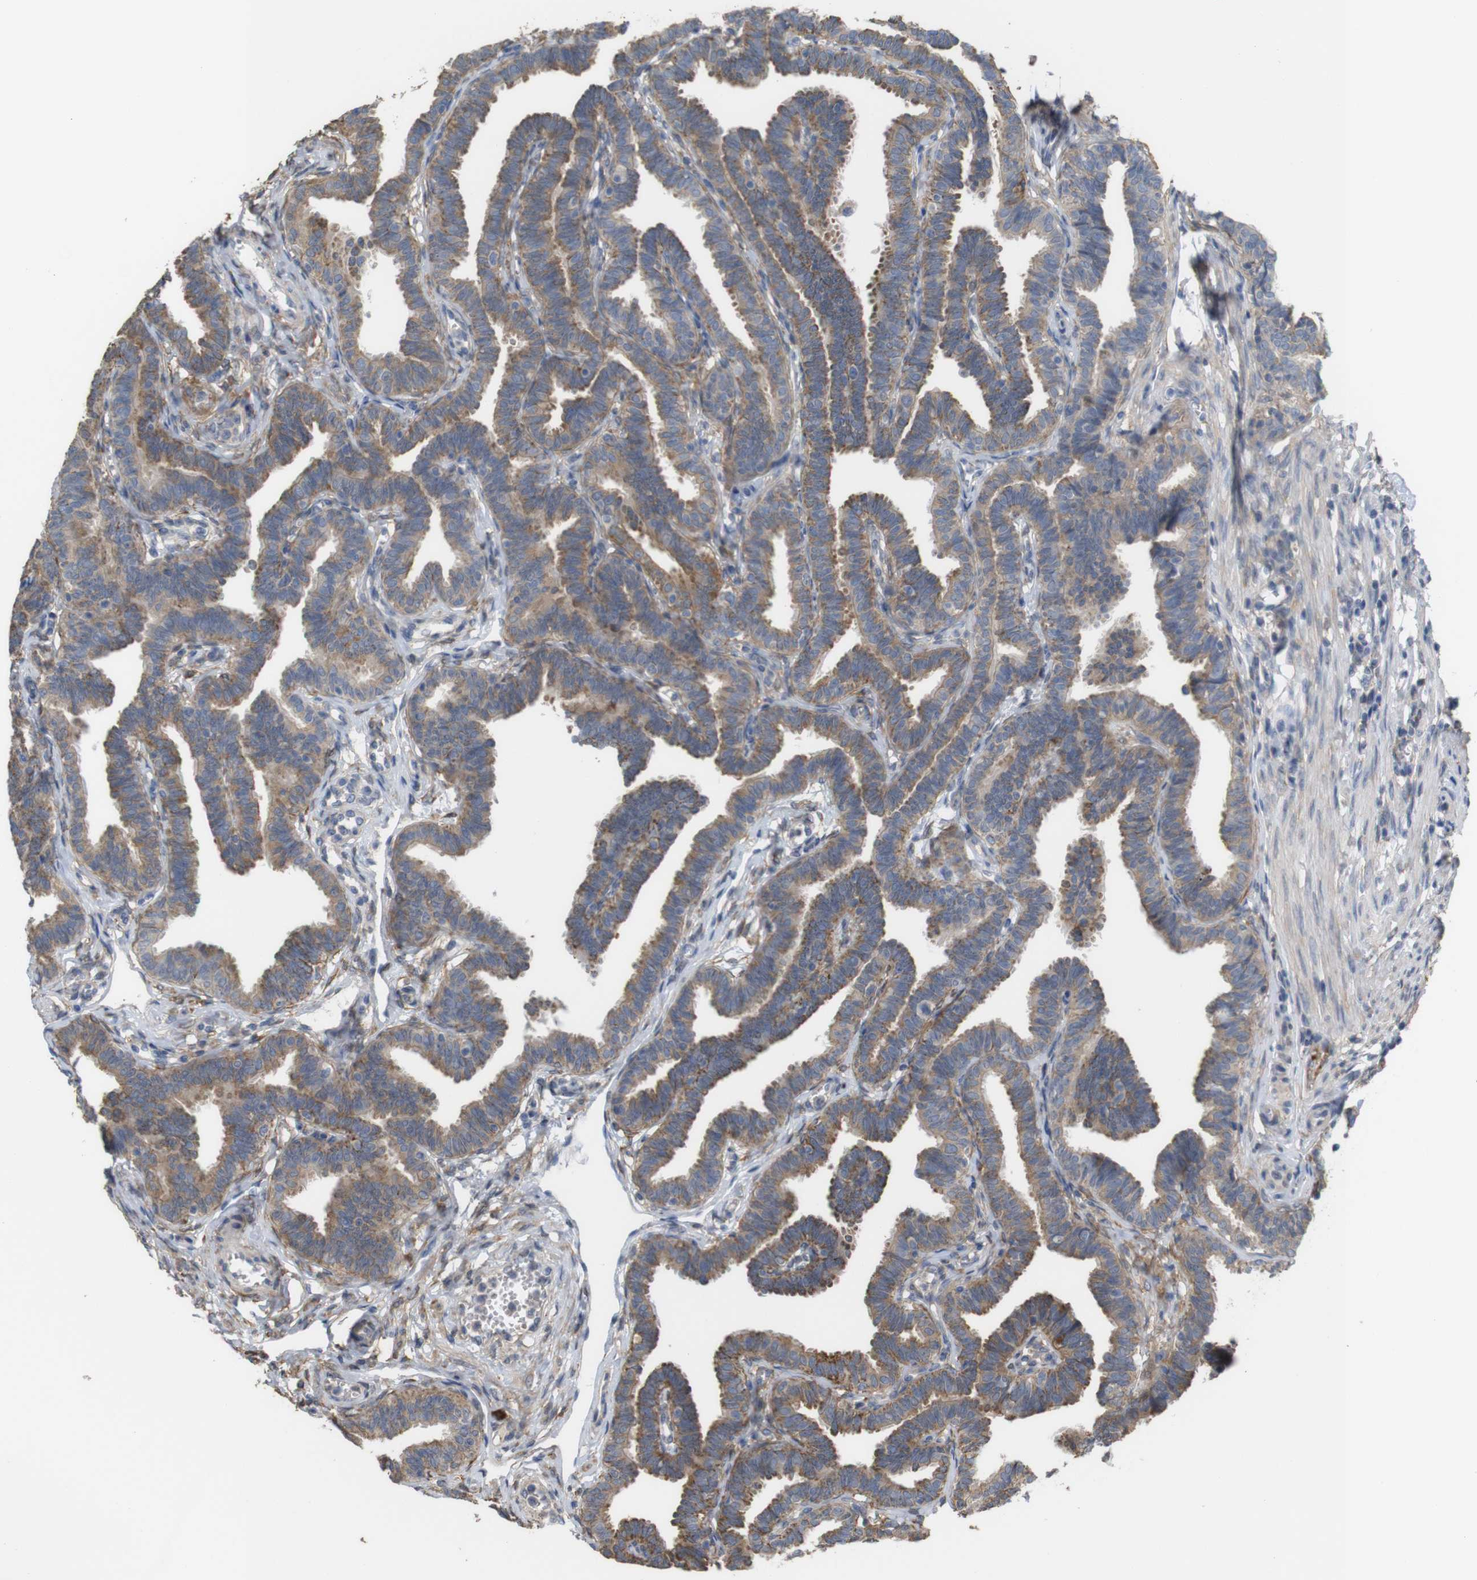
{"staining": {"intensity": "moderate", "quantity": ">75%", "location": "cytoplasmic/membranous"}, "tissue": "fallopian tube", "cell_type": "Glandular cells", "image_type": "normal", "snomed": [{"axis": "morphology", "description": "Normal tissue, NOS"}, {"axis": "topography", "description": "Fallopian tube"}, {"axis": "topography", "description": "Ovary"}], "caption": "Fallopian tube stained with a protein marker demonstrates moderate staining in glandular cells.", "gene": "PTPRR", "patient": {"sex": "female", "age": 23}}